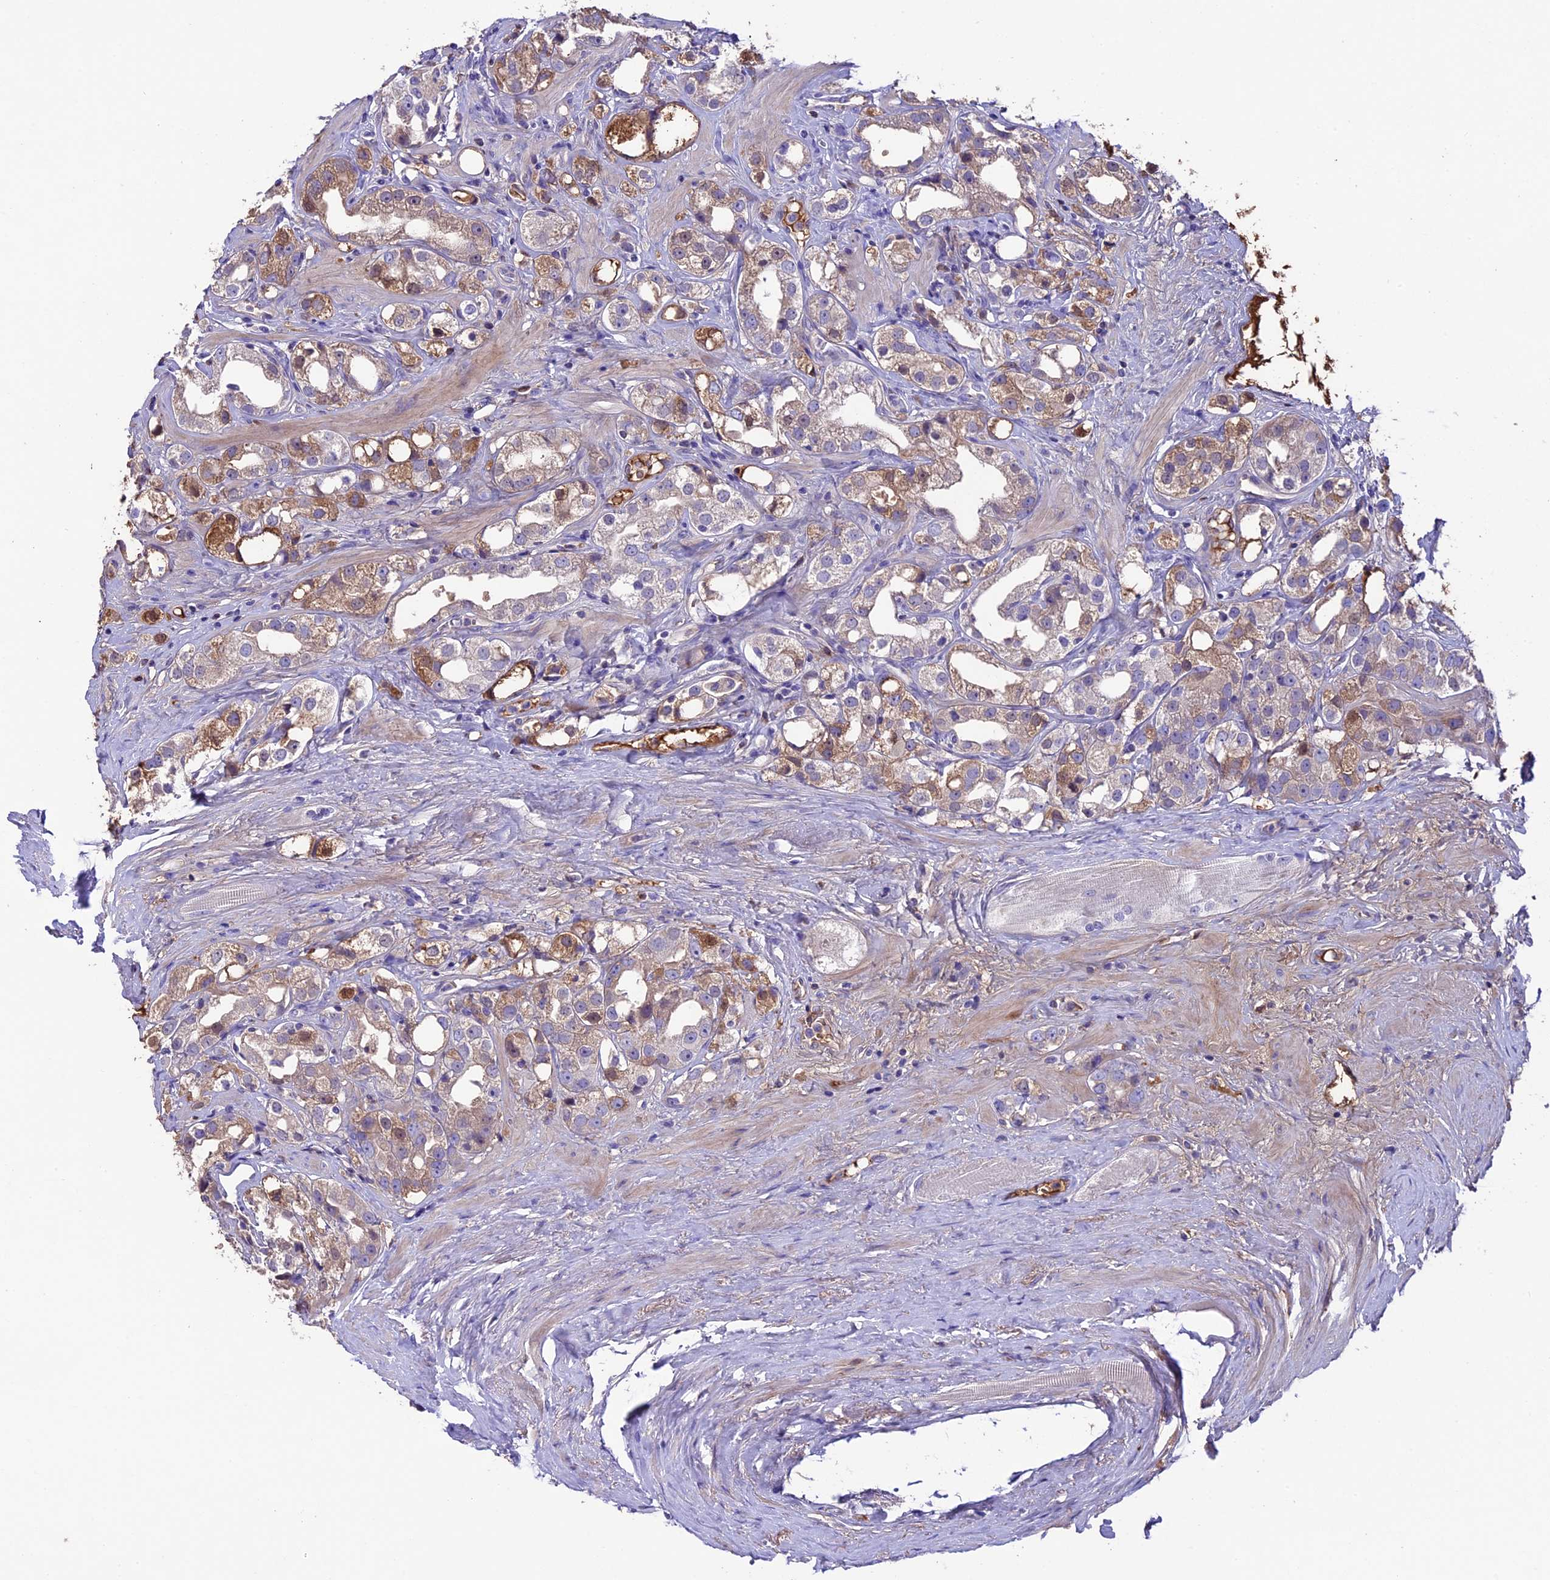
{"staining": {"intensity": "moderate", "quantity": ">75%", "location": "cytoplasmic/membranous"}, "tissue": "prostate cancer", "cell_type": "Tumor cells", "image_type": "cancer", "snomed": [{"axis": "morphology", "description": "Adenocarcinoma, NOS"}, {"axis": "topography", "description": "Prostate"}], "caption": "Immunohistochemistry of human prostate cancer exhibits medium levels of moderate cytoplasmic/membranous expression in about >75% of tumor cells.", "gene": "TCP11L2", "patient": {"sex": "male", "age": 79}}